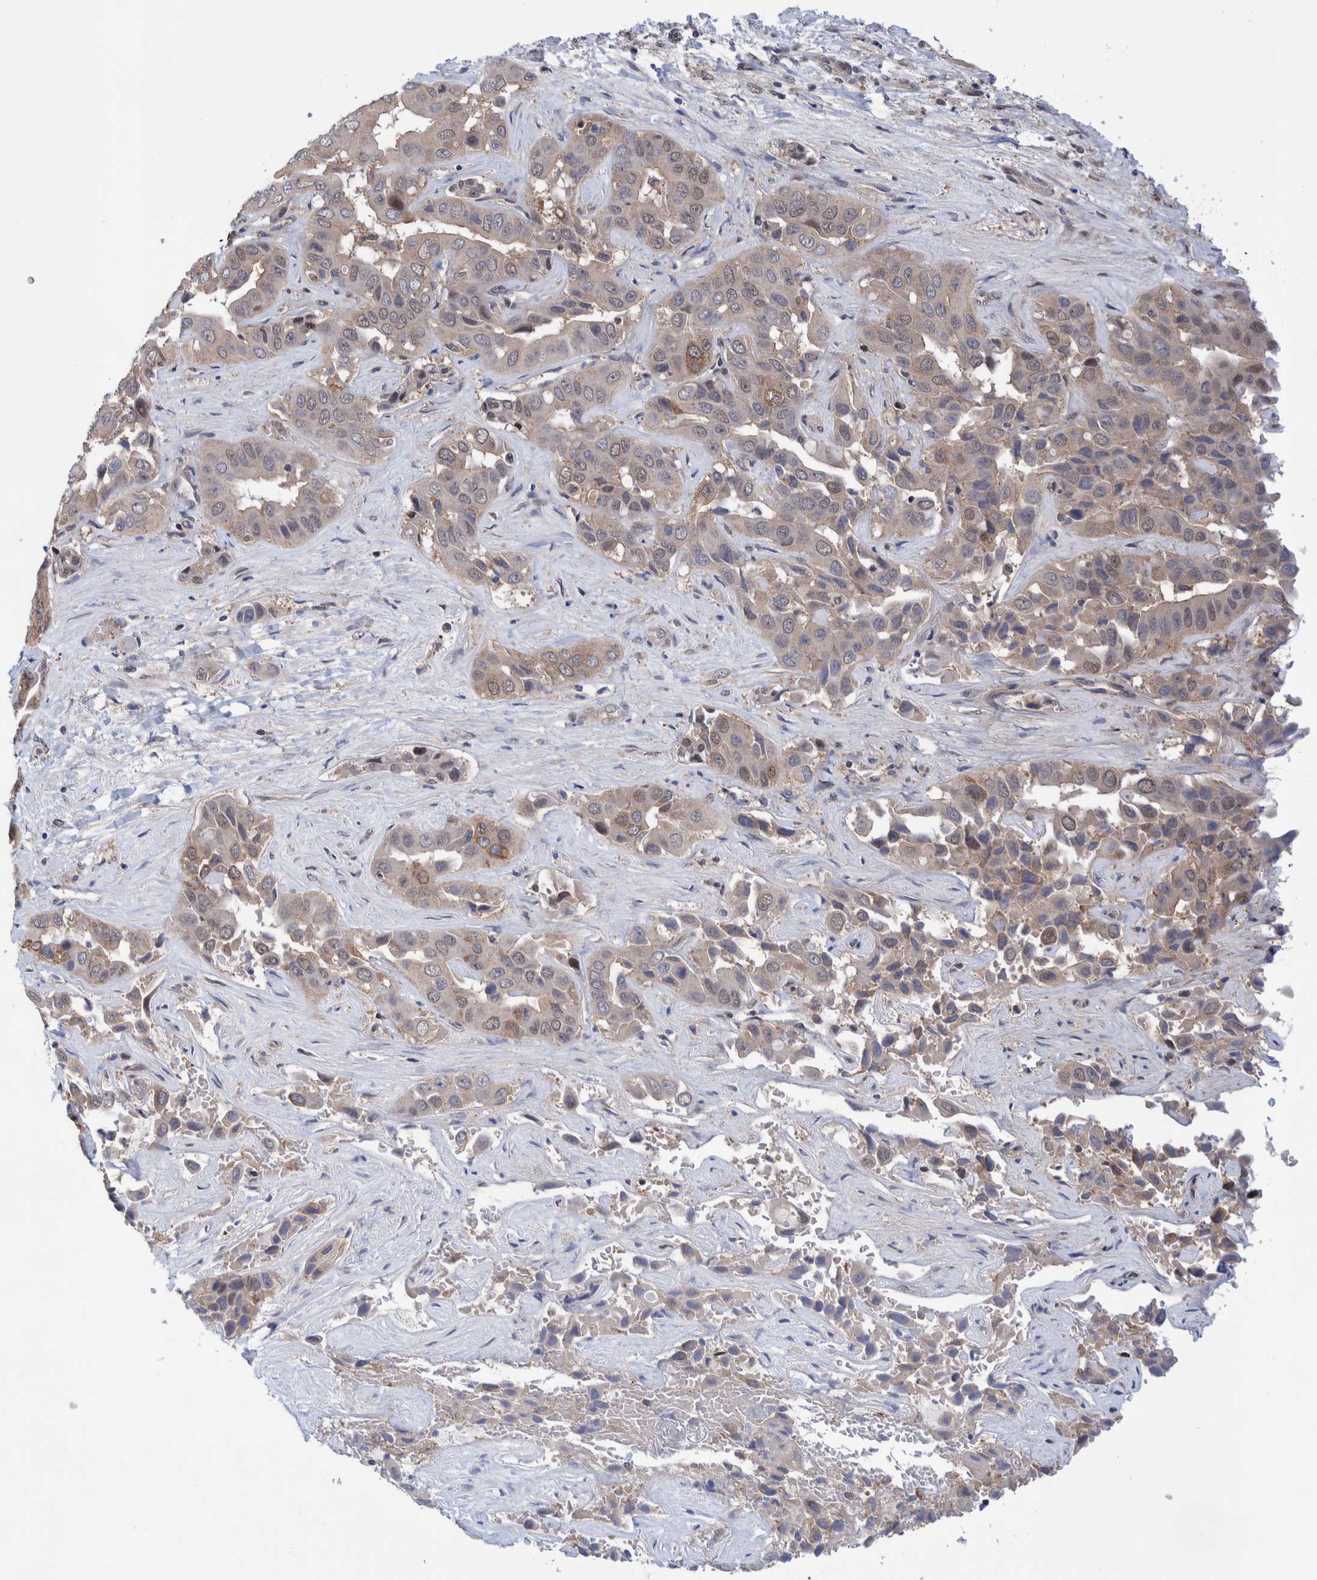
{"staining": {"intensity": "weak", "quantity": ">75%", "location": "cytoplasmic/membranous"}, "tissue": "liver cancer", "cell_type": "Tumor cells", "image_type": "cancer", "snomed": [{"axis": "morphology", "description": "Cholangiocarcinoma"}, {"axis": "topography", "description": "Liver"}], "caption": "Immunohistochemical staining of liver cholangiocarcinoma shows low levels of weak cytoplasmic/membranous expression in about >75% of tumor cells.", "gene": "PFAS", "patient": {"sex": "female", "age": 52}}